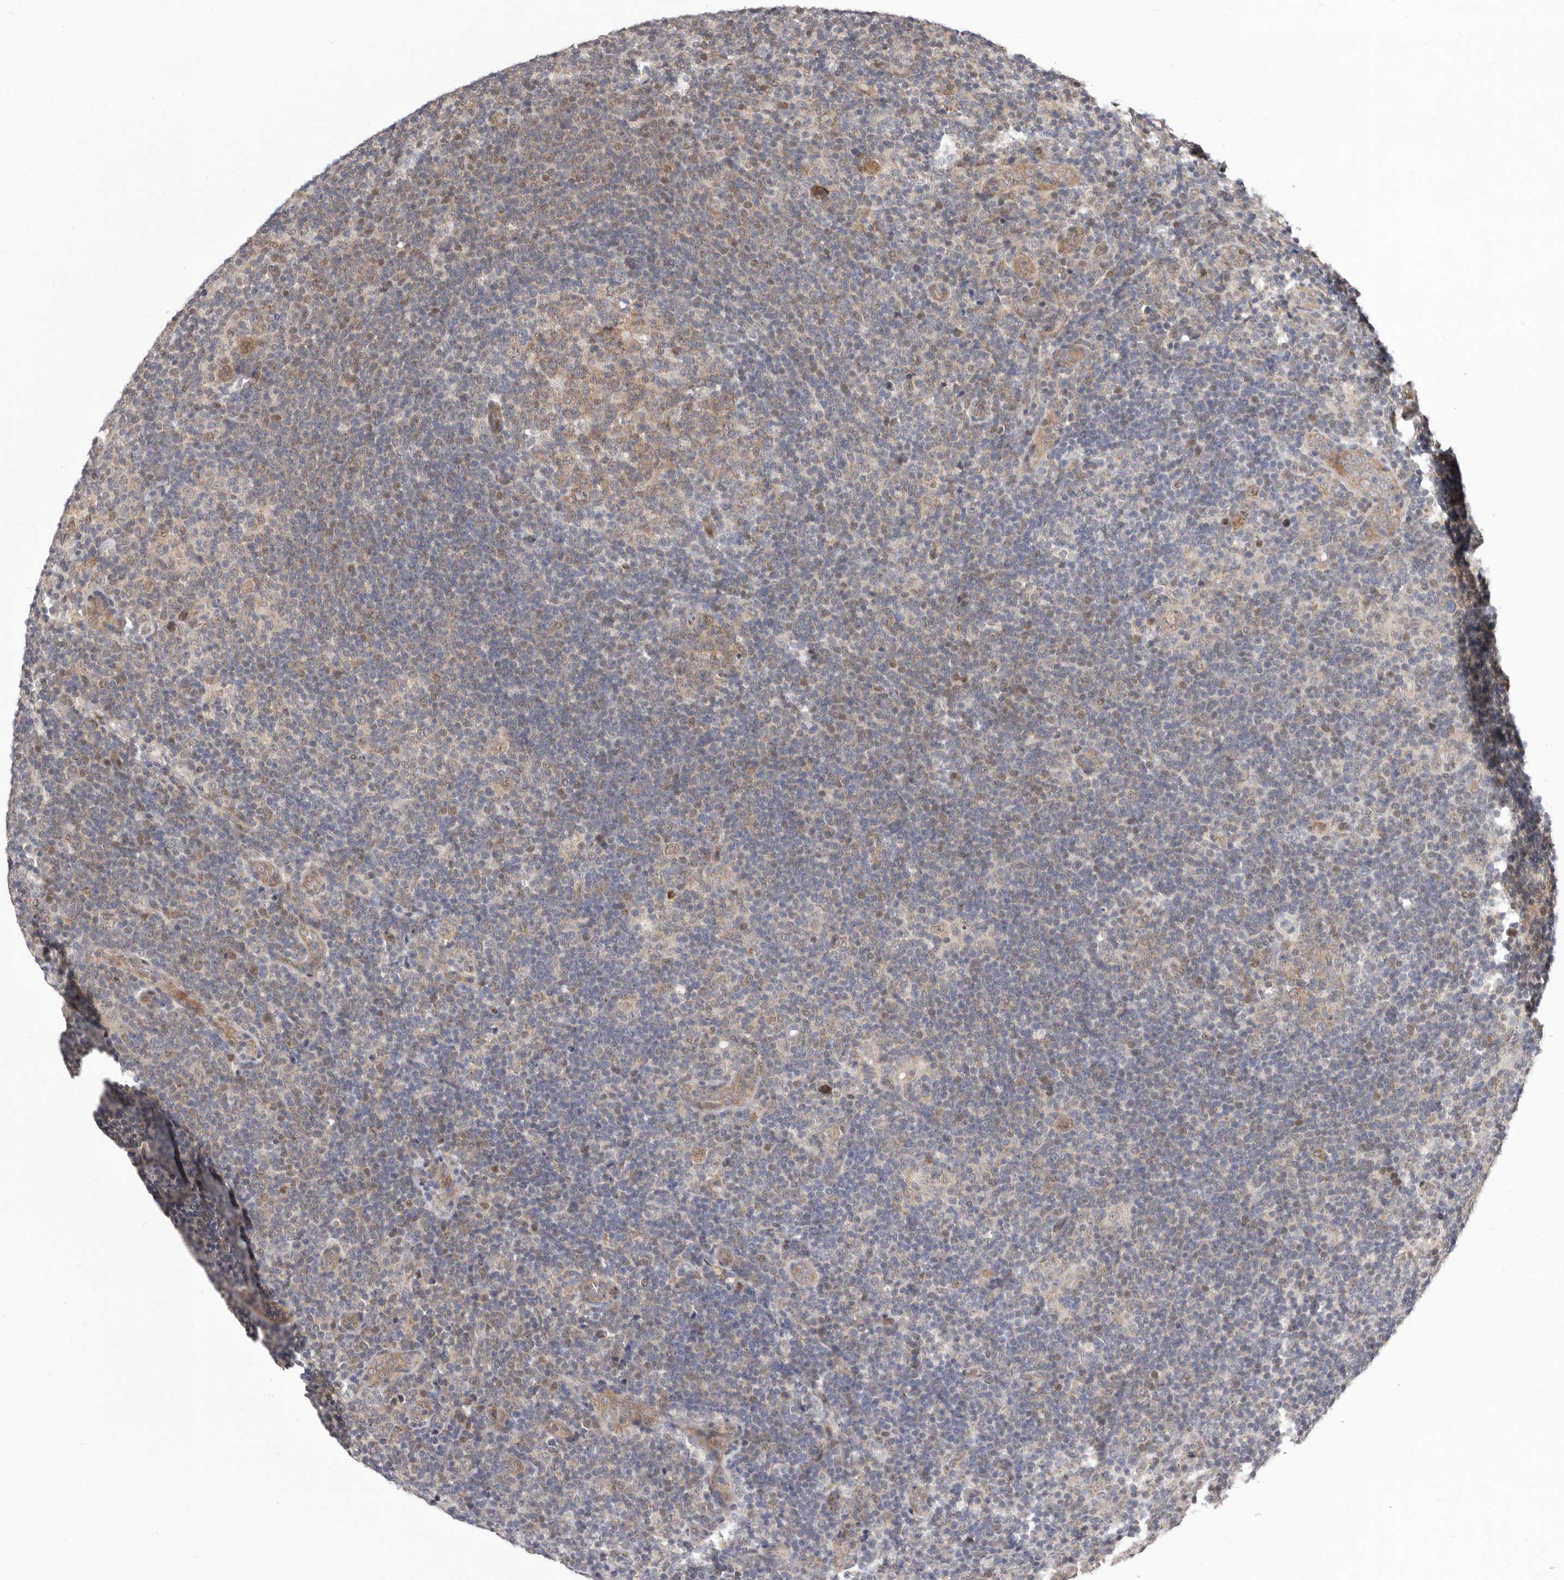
{"staining": {"intensity": "moderate", "quantity": "25%-75%", "location": "cytoplasmic/membranous,nuclear"}, "tissue": "lymphoma", "cell_type": "Tumor cells", "image_type": "cancer", "snomed": [{"axis": "morphology", "description": "Hodgkin's disease, NOS"}, {"axis": "topography", "description": "Lymph node"}], "caption": "Approximately 25%-75% of tumor cells in human Hodgkin's disease exhibit moderate cytoplasmic/membranous and nuclear protein positivity as visualized by brown immunohistochemical staining.", "gene": "GLRX3", "patient": {"sex": "female", "age": 57}}